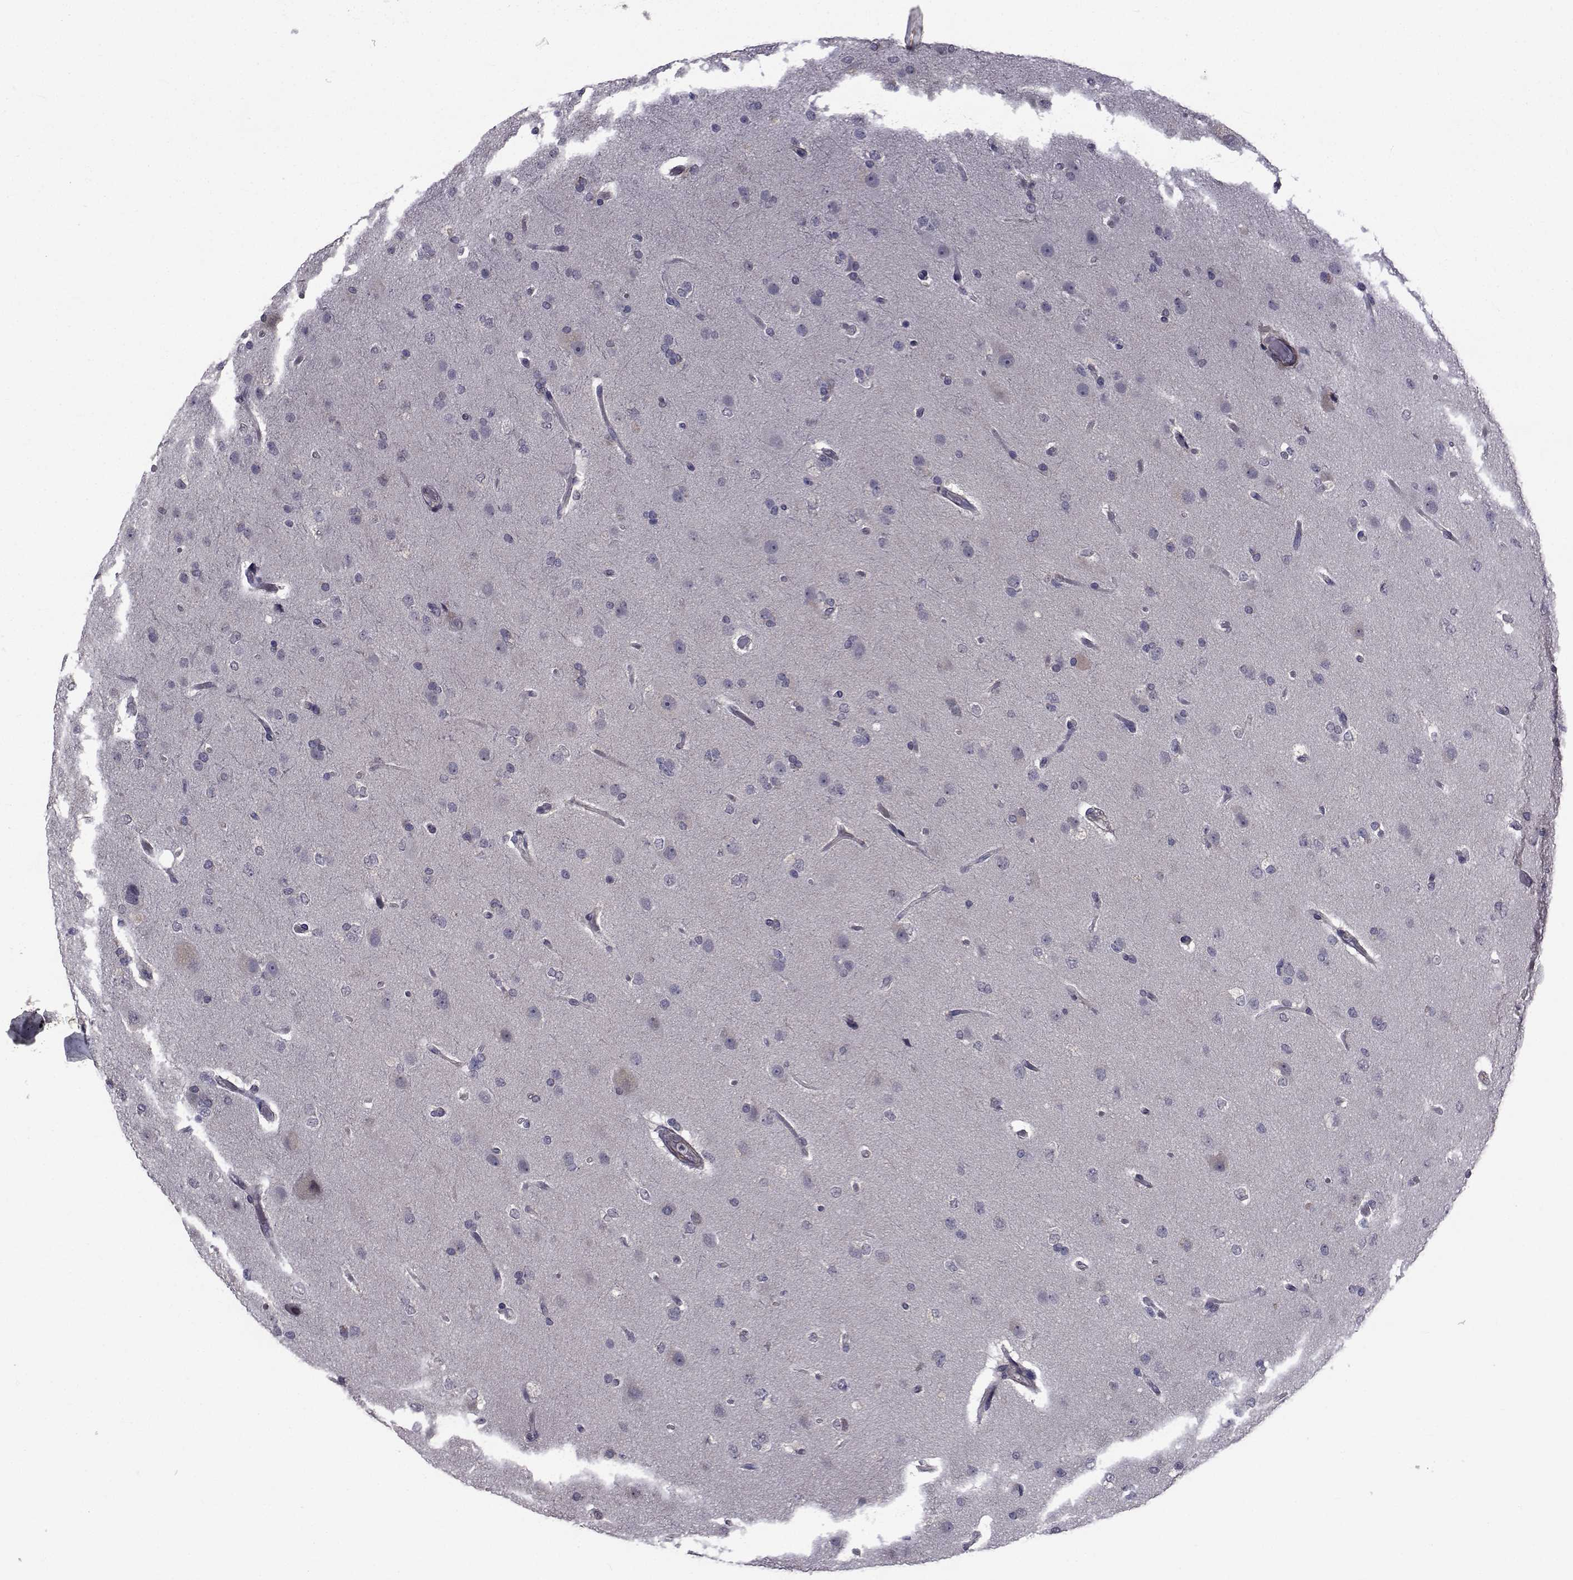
{"staining": {"intensity": "negative", "quantity": "none", "location": "none"}, "tissue": "glioma", "cell_type": "Tumor cells", "image_type": "cancer", "snomed": [{"axis": "morphology", "description": "Glioma, malignant, High grade"}, {"axis": "topography", "description": "Brain"}], "caption": "A histopathology image of glioma stained for a protein shows no brown staining in tumor cells. Brightfield microscopy of immunohistochemistry (IHC) stained with DAB (3,3'-diaminobenzidine) (brown) and hematoxylin (blue), captured at high magnification.", "gene": "CFAP74", "patient": {"sex": "male", "age": 68}}